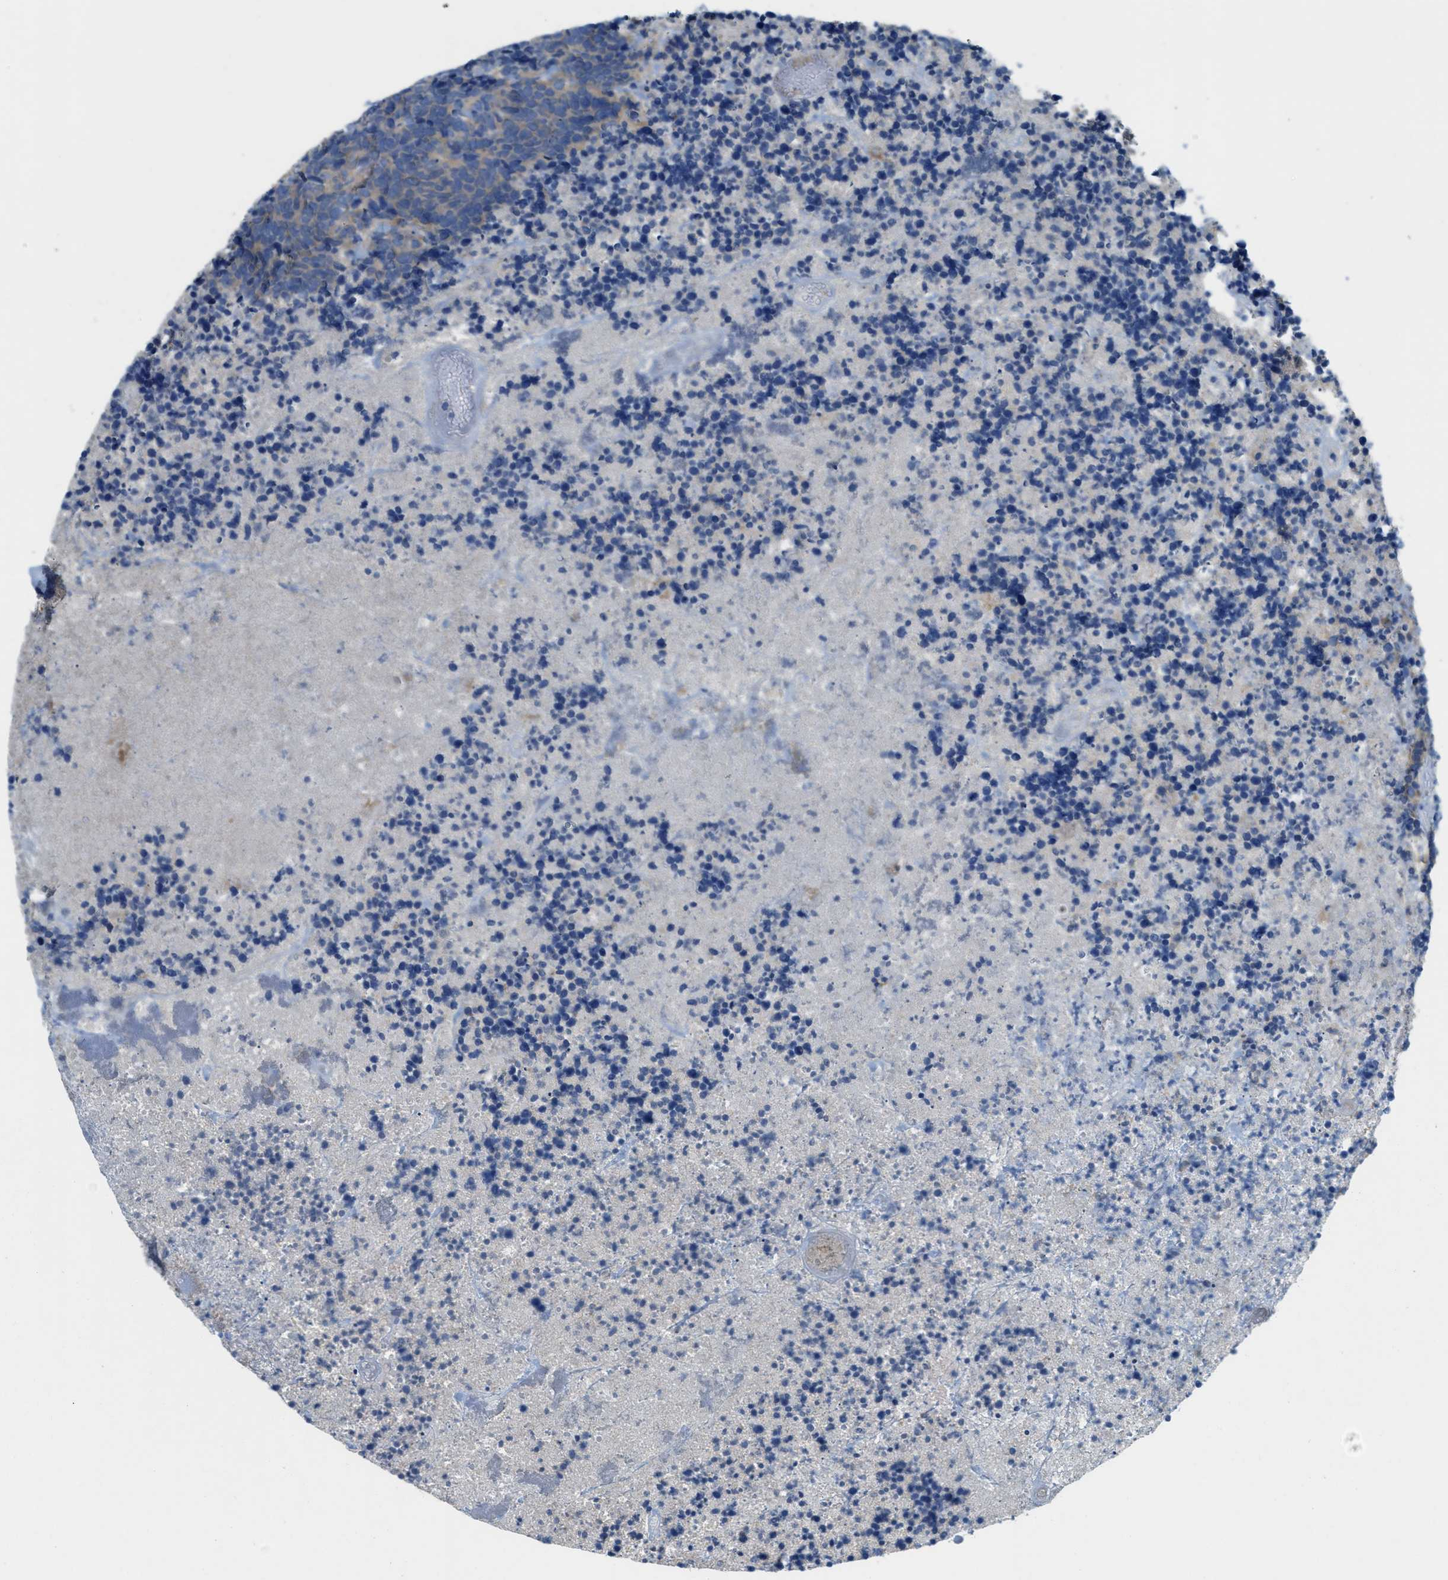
{"staining": {"intensity": "weak", "quantity": "<25%", "location": "cytoplasmic/membranous"}, "tissue": "carcinoid", "cell_type": "Tumor cells", "image_type": "cancer", "snomed": [{"axis": "morphology", "description": "Carcinoma, NOS"}, {"axis": "morphology", "description": "Carcinoid, malignant, NOS"}, {"axis": "topography", "description": "Urinary bladder"}], "caption": "This is an immunohistochemistry (IHC) histopathology image of carcinoid. There is no positivity in tumor cells.", "gene": "UBA5", "patient": {"sex": "male", "age": 57}}